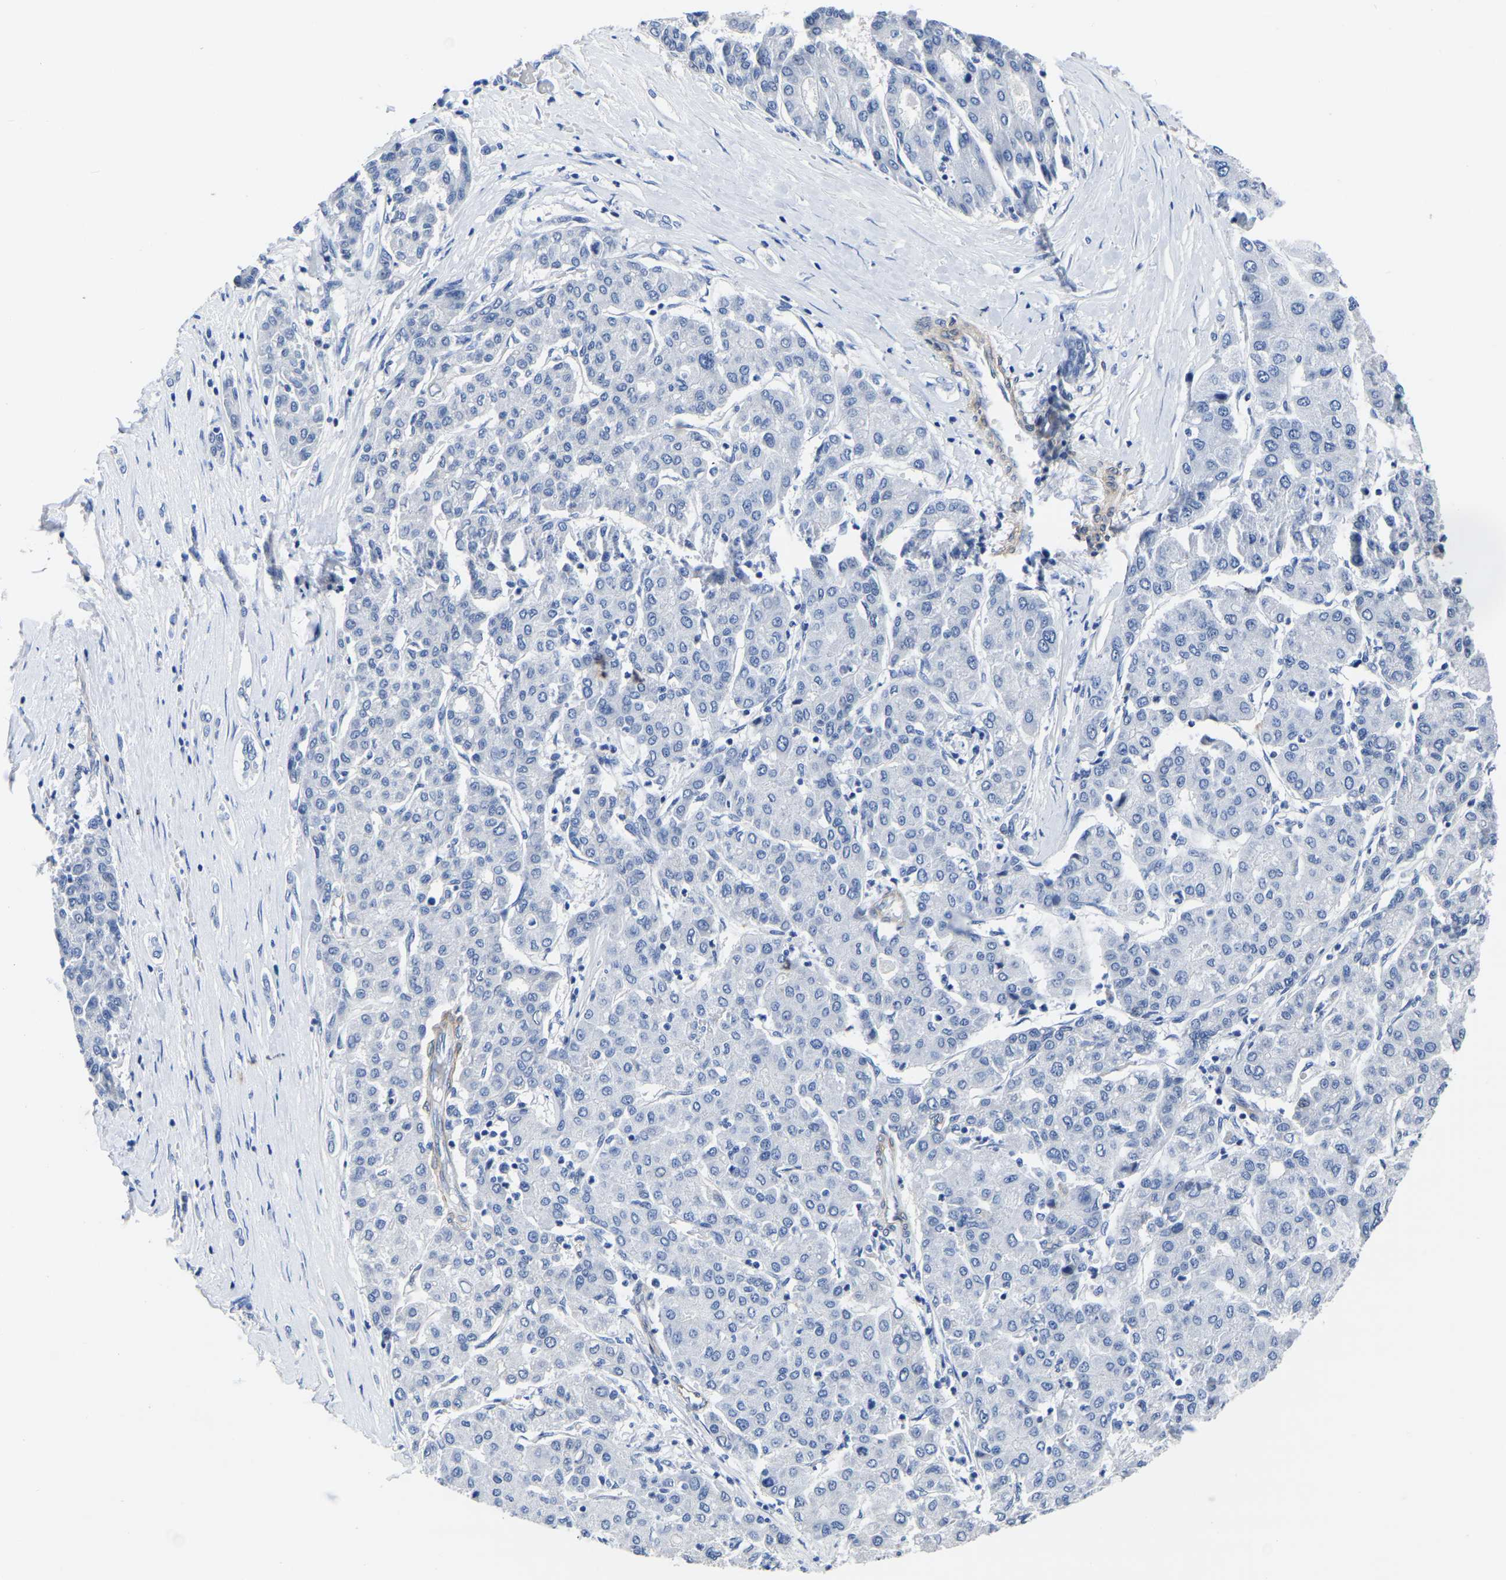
{"staining": {"intensity": "negative", "quantity": "none", "location": "none"}, "tissue": "liver cancer", "cell_type": "Tumor cells", "image_type": "cancer", "snomed": [{"axis": "morphology", "description": "Carcinoma, Hepatocellular, NOS"}, {"axis": "topography", "description": "Liver"}], "caption": "Tumor cells show no significant protein staining in liver cancer. The staining is performed using DAB (3,3'-diaminobenzidine) brown chromogen with nuclei counter-stained in using hematoxylin.", "gene": "SLC45A3", "patient": {"sex": "male", "age": 65}}